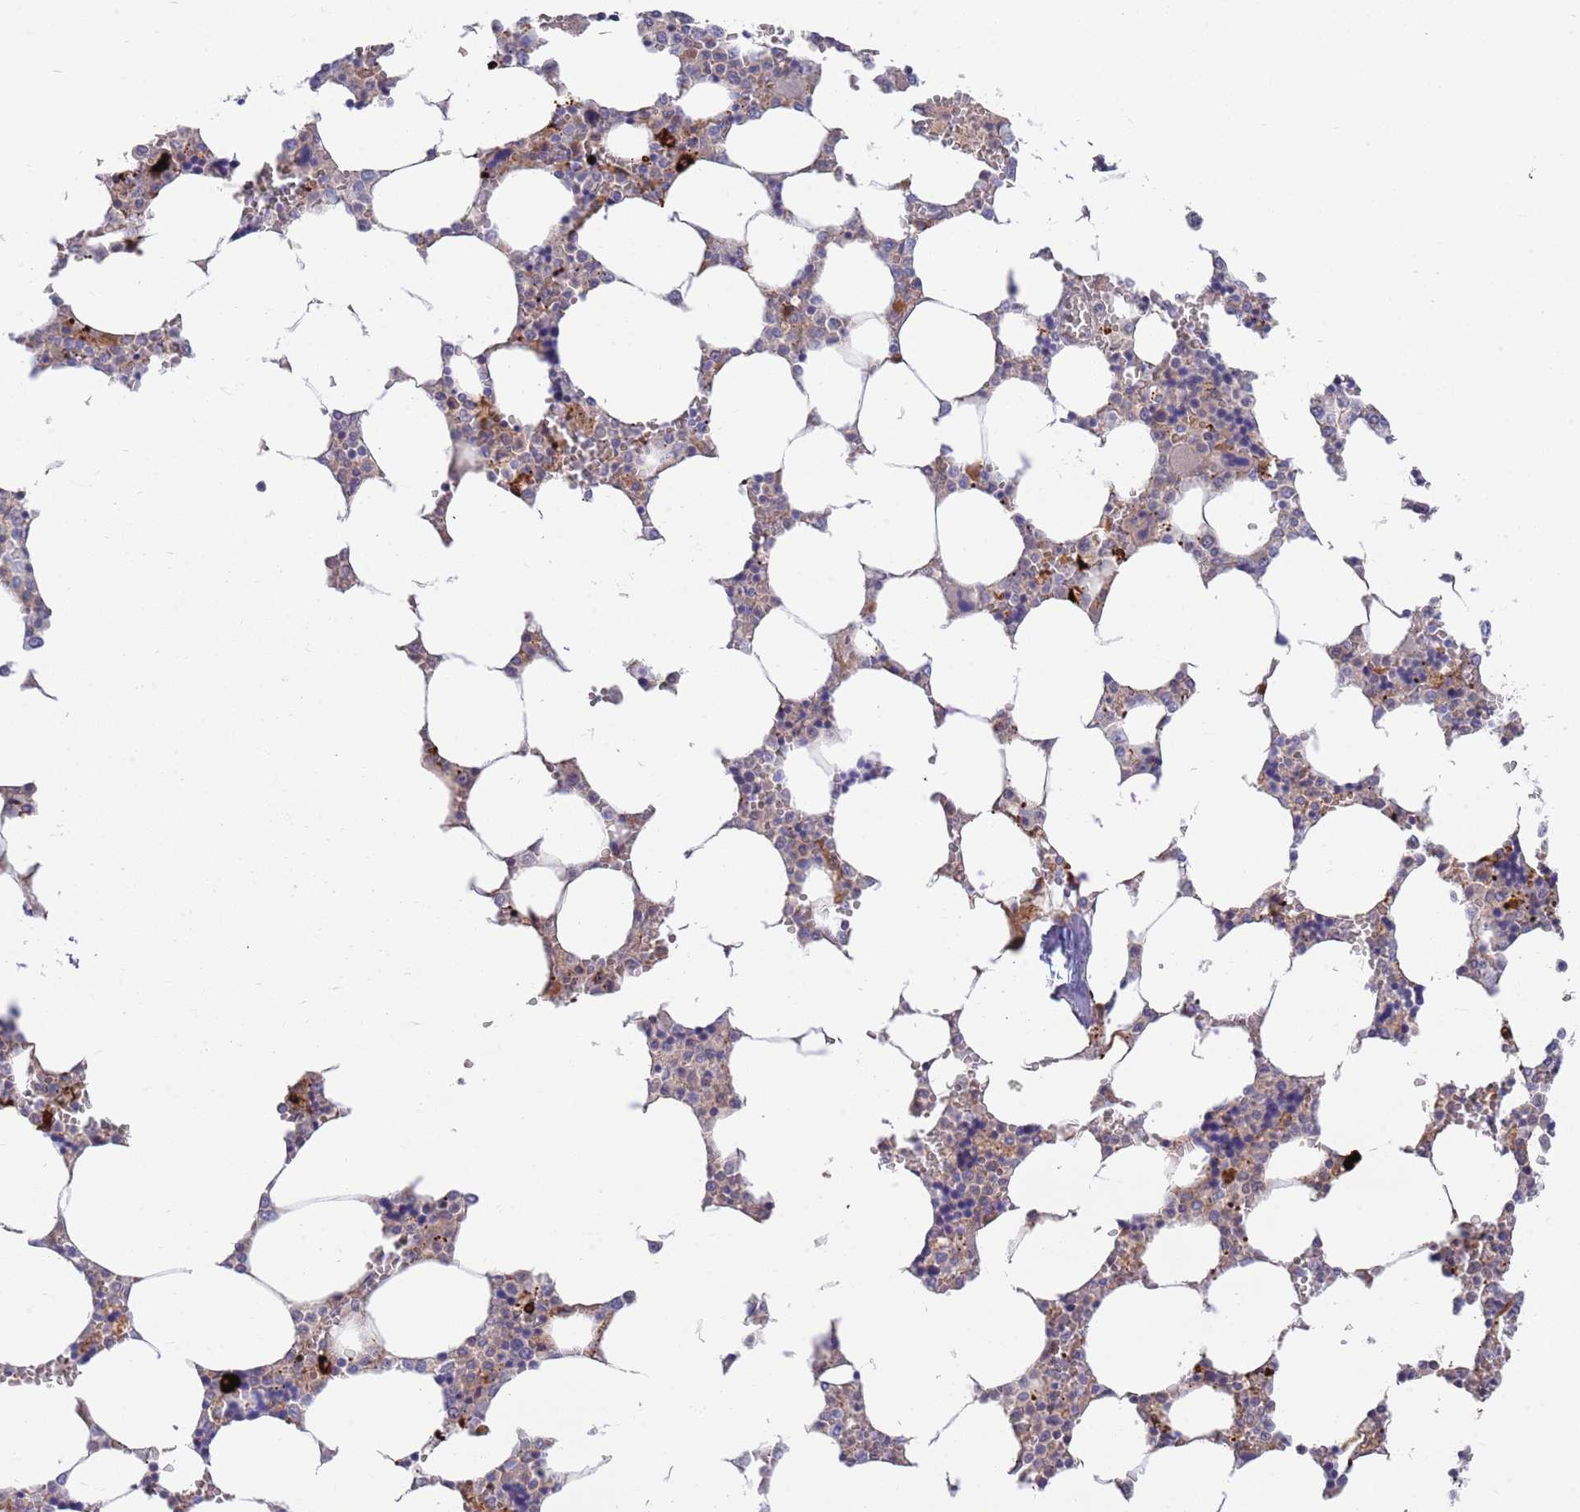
{"staining": {"intensity": "moderate", "quantity": "<25%", "location": "cytoplasmic/membranous"}, "tissue": "bone marrow", "cell_type": "Hematopoietic cells", "image_type": "normal", "snomed": [{"axis": "morphology", "description": "Normal tissue, NOS"}, {"axis": "topography", "description": "Bone marrow"}], "caption": "Moderate cytoplasmic/membranous staining is present in about <25% of hematopoietic cells in unremarkable bone marrow.", "gene": "NLRP6", "patient": {"sex": "male", "age": 64}}